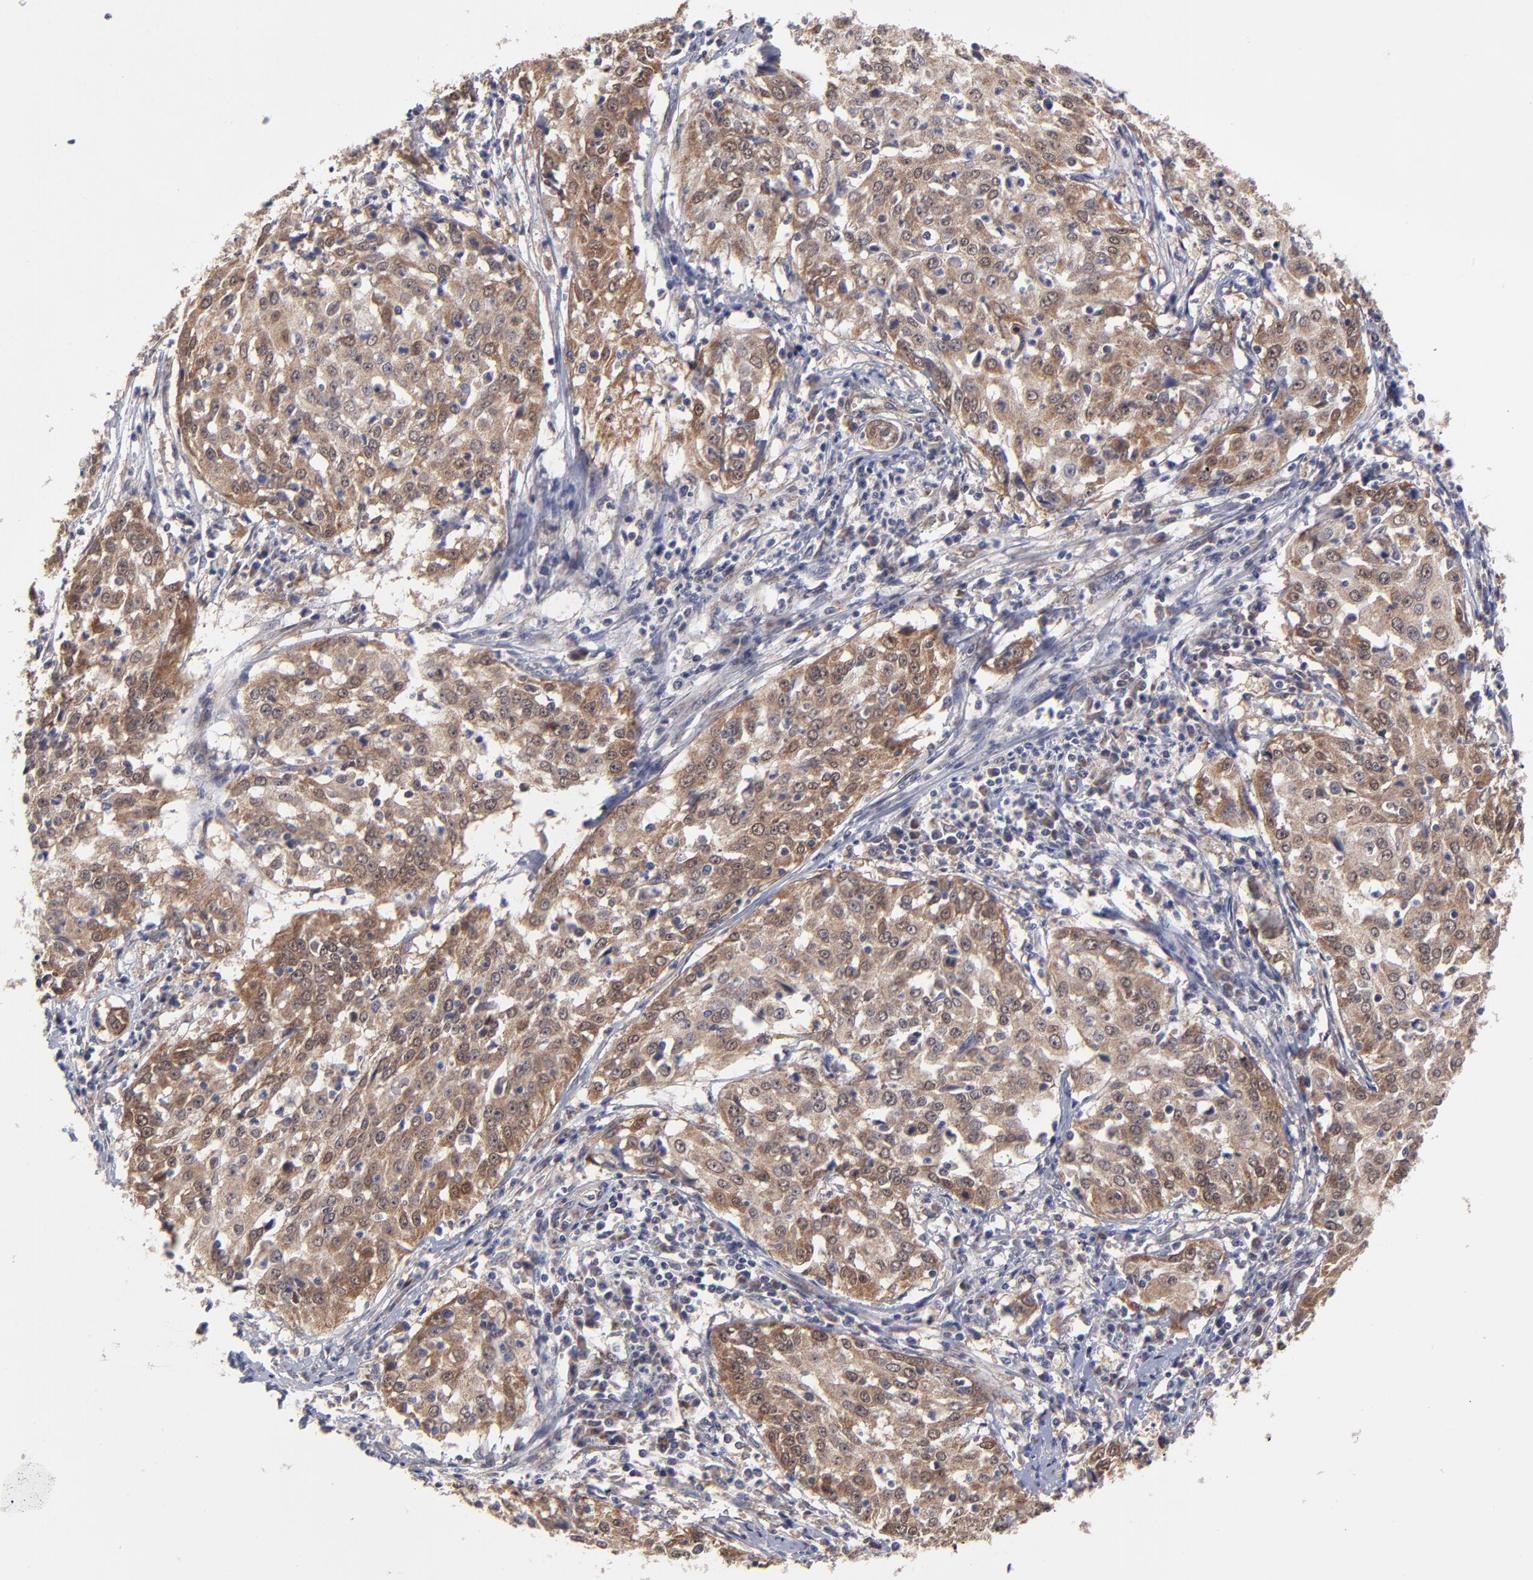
{"staining": {"intensity": "moderate", "quantity": ">75%", "location": "cytoplasmic/membranous"}, "tissue": "cervical cancer", "cell_type": "Tumor cells", "image_type": "cancer", "snomed": [{"axis": "morphology", "description": "Squamous cell carcinoma, NOS"}, {"axis": "topography", "description": "Cervix"}], "caption": "Brown immunohistochemical staining in cervical cancer (squamous cell carcinoma) displays moderate cytoplasmic/membranous staining in about >75% of tumor cells.", "gene": "UBE2H", "patient": {"sex": "female", "age": 39}}